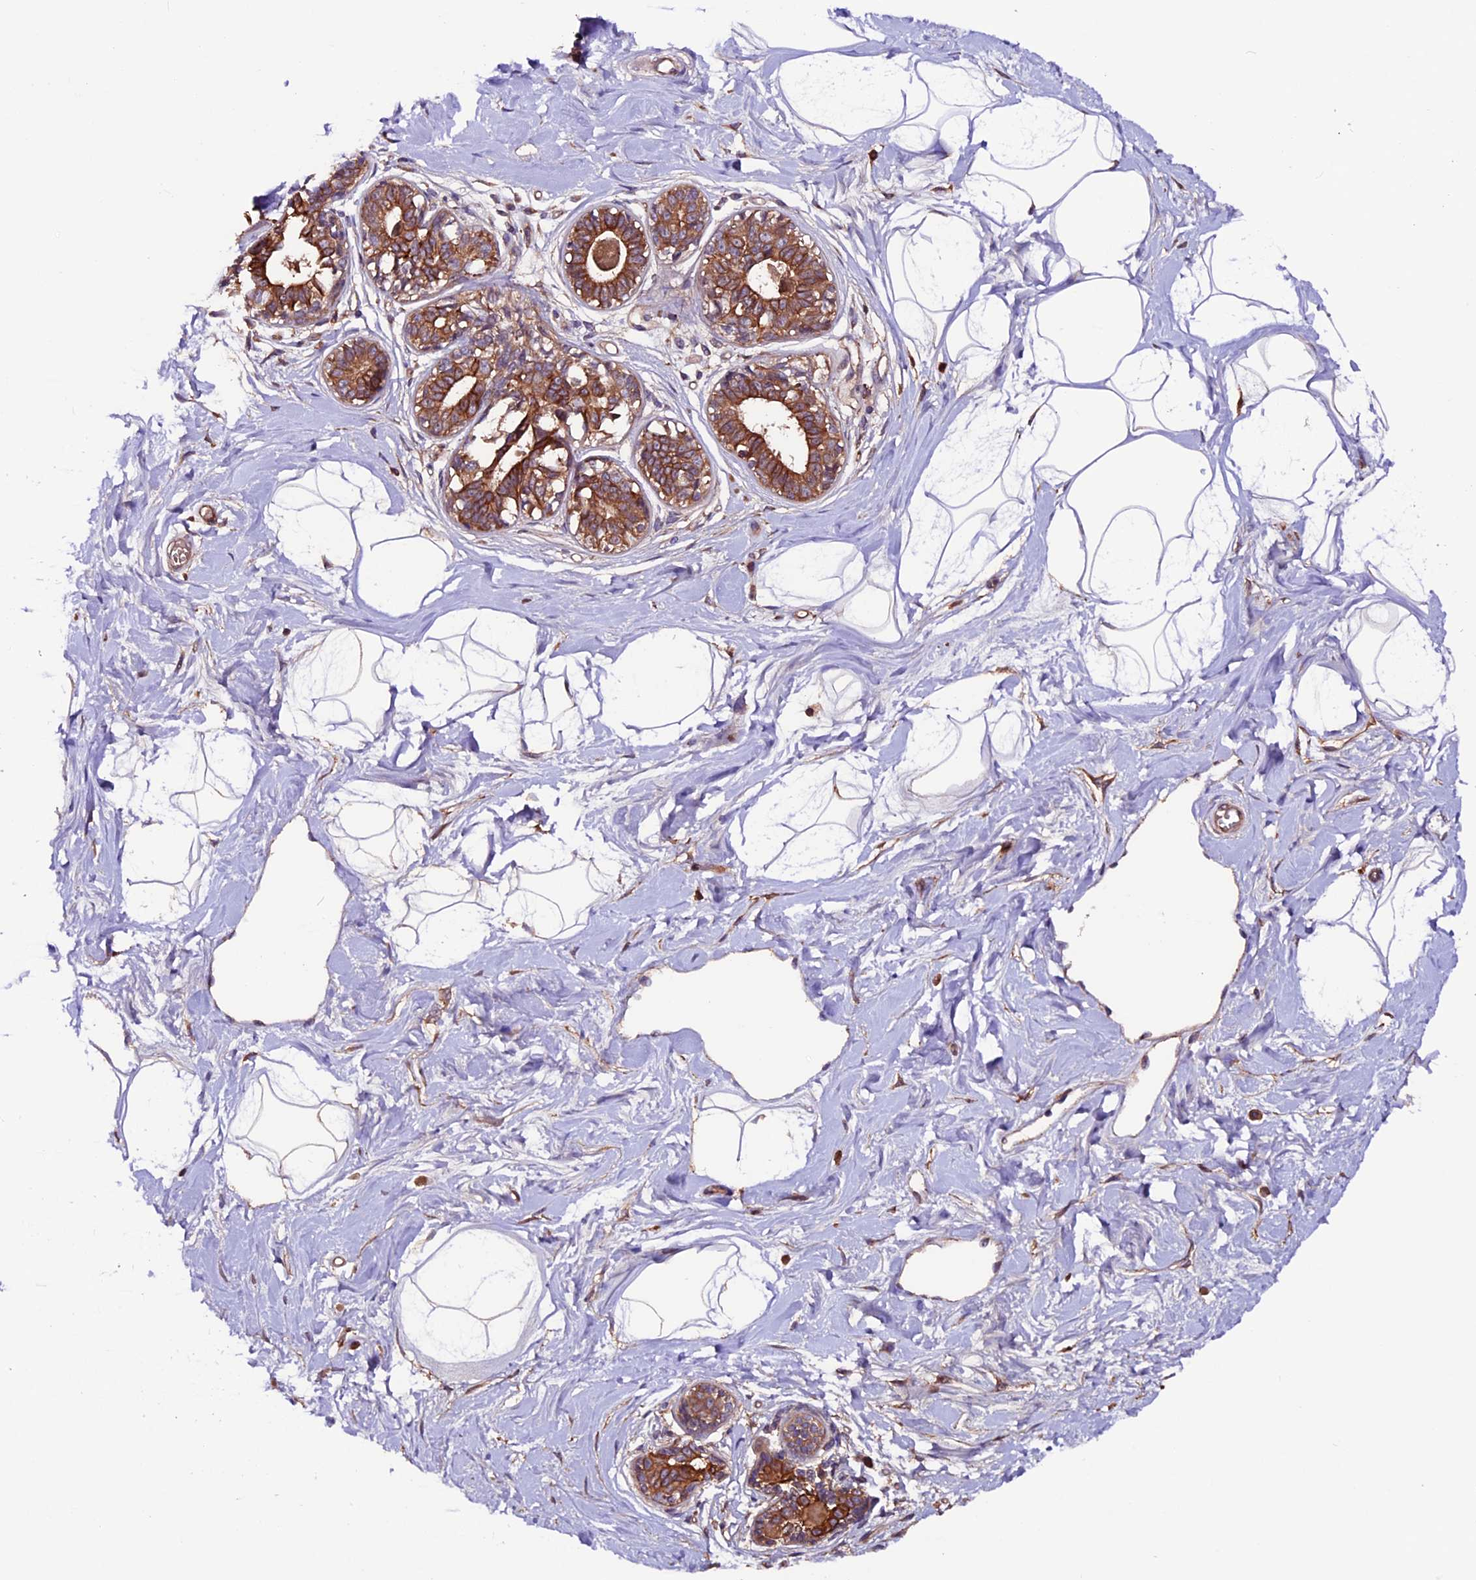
{"staining": {"intensity": "moderate", "quantity": "25%-75%", "location": "cytoplasmic/membranous"}, "tissue": "breast", "cell_type": "Adipocytes", "image_type": "normal", "snomed": [{"axis": "morphology", "description": "Normal tissue, NOS"}, {"axis": "topography", "description": "Breast"}], "caption": "Immunohistochemistry histopathology image of normal breast: human breast stained using IHC exhibits medium levels of moderate protein expression localized specifically in the cytoplasmic/membranous of adipocytes, appearing as a cytoplasmic/membranous brown color.", "gene": "ZNF598", "patient": {"sex": "female", "age": 45}}